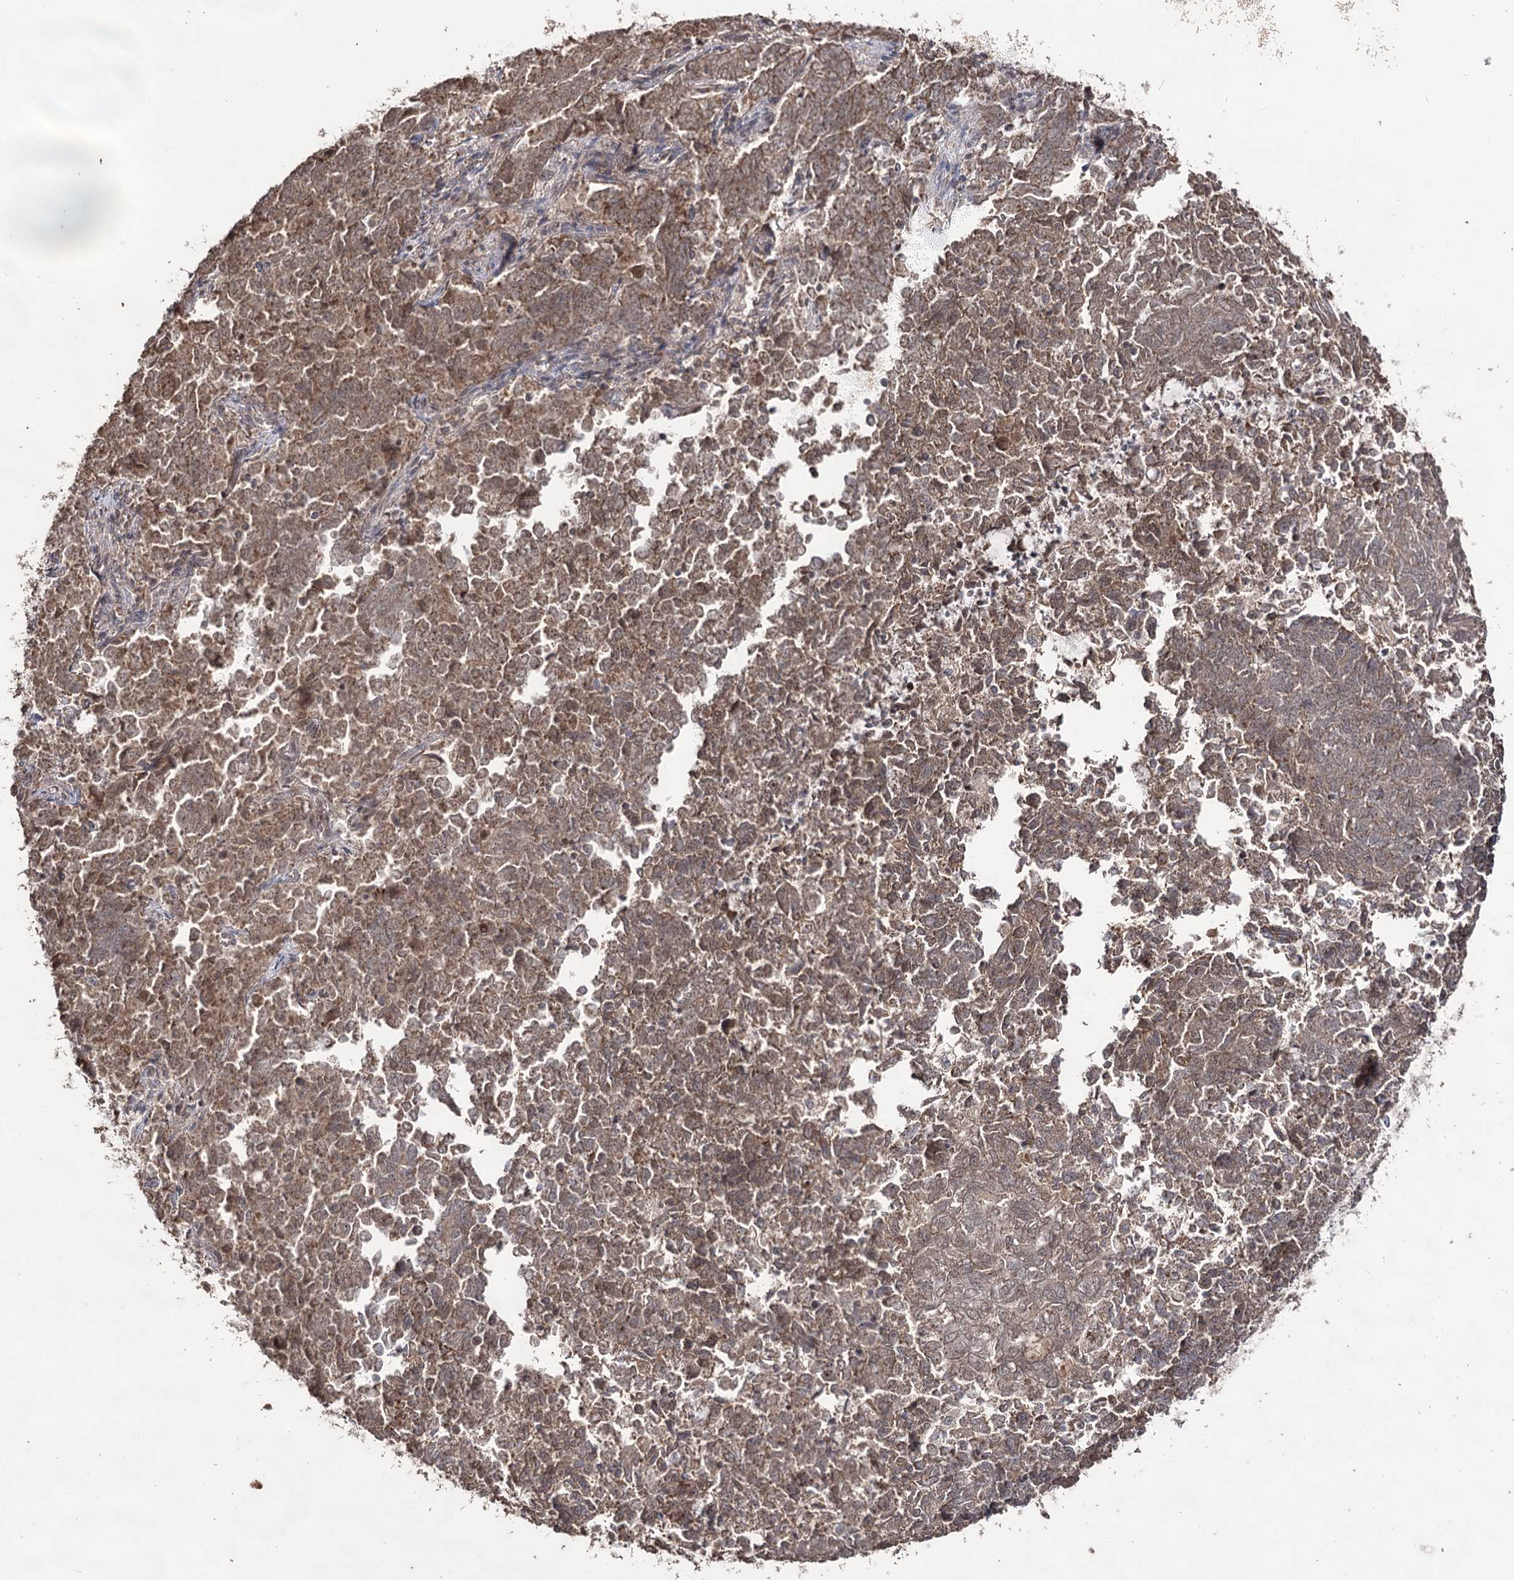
{"staining": {"intensity": "moderate", "quantity": ">75%", "location": "cytoplasmic/membranous"}, "tissue": "endometrial cancer", "cell_type": "Tumor cells", "image_type": "cancer", "snomed": [{"axis": "morphology", "description": "Adenocarcinoma, NOS"}, {"axis": "topography", "description": "Endometrium"}], "caption": "Immunohistochemical staining of endometrial cancer (adenocarcinoma) displays medium levels of moderate cytoplasmic/membranous positivity in about >75% of tumor cells.", "gene": "ACTR6", "patient": {"sex": "female", "age": 80}}